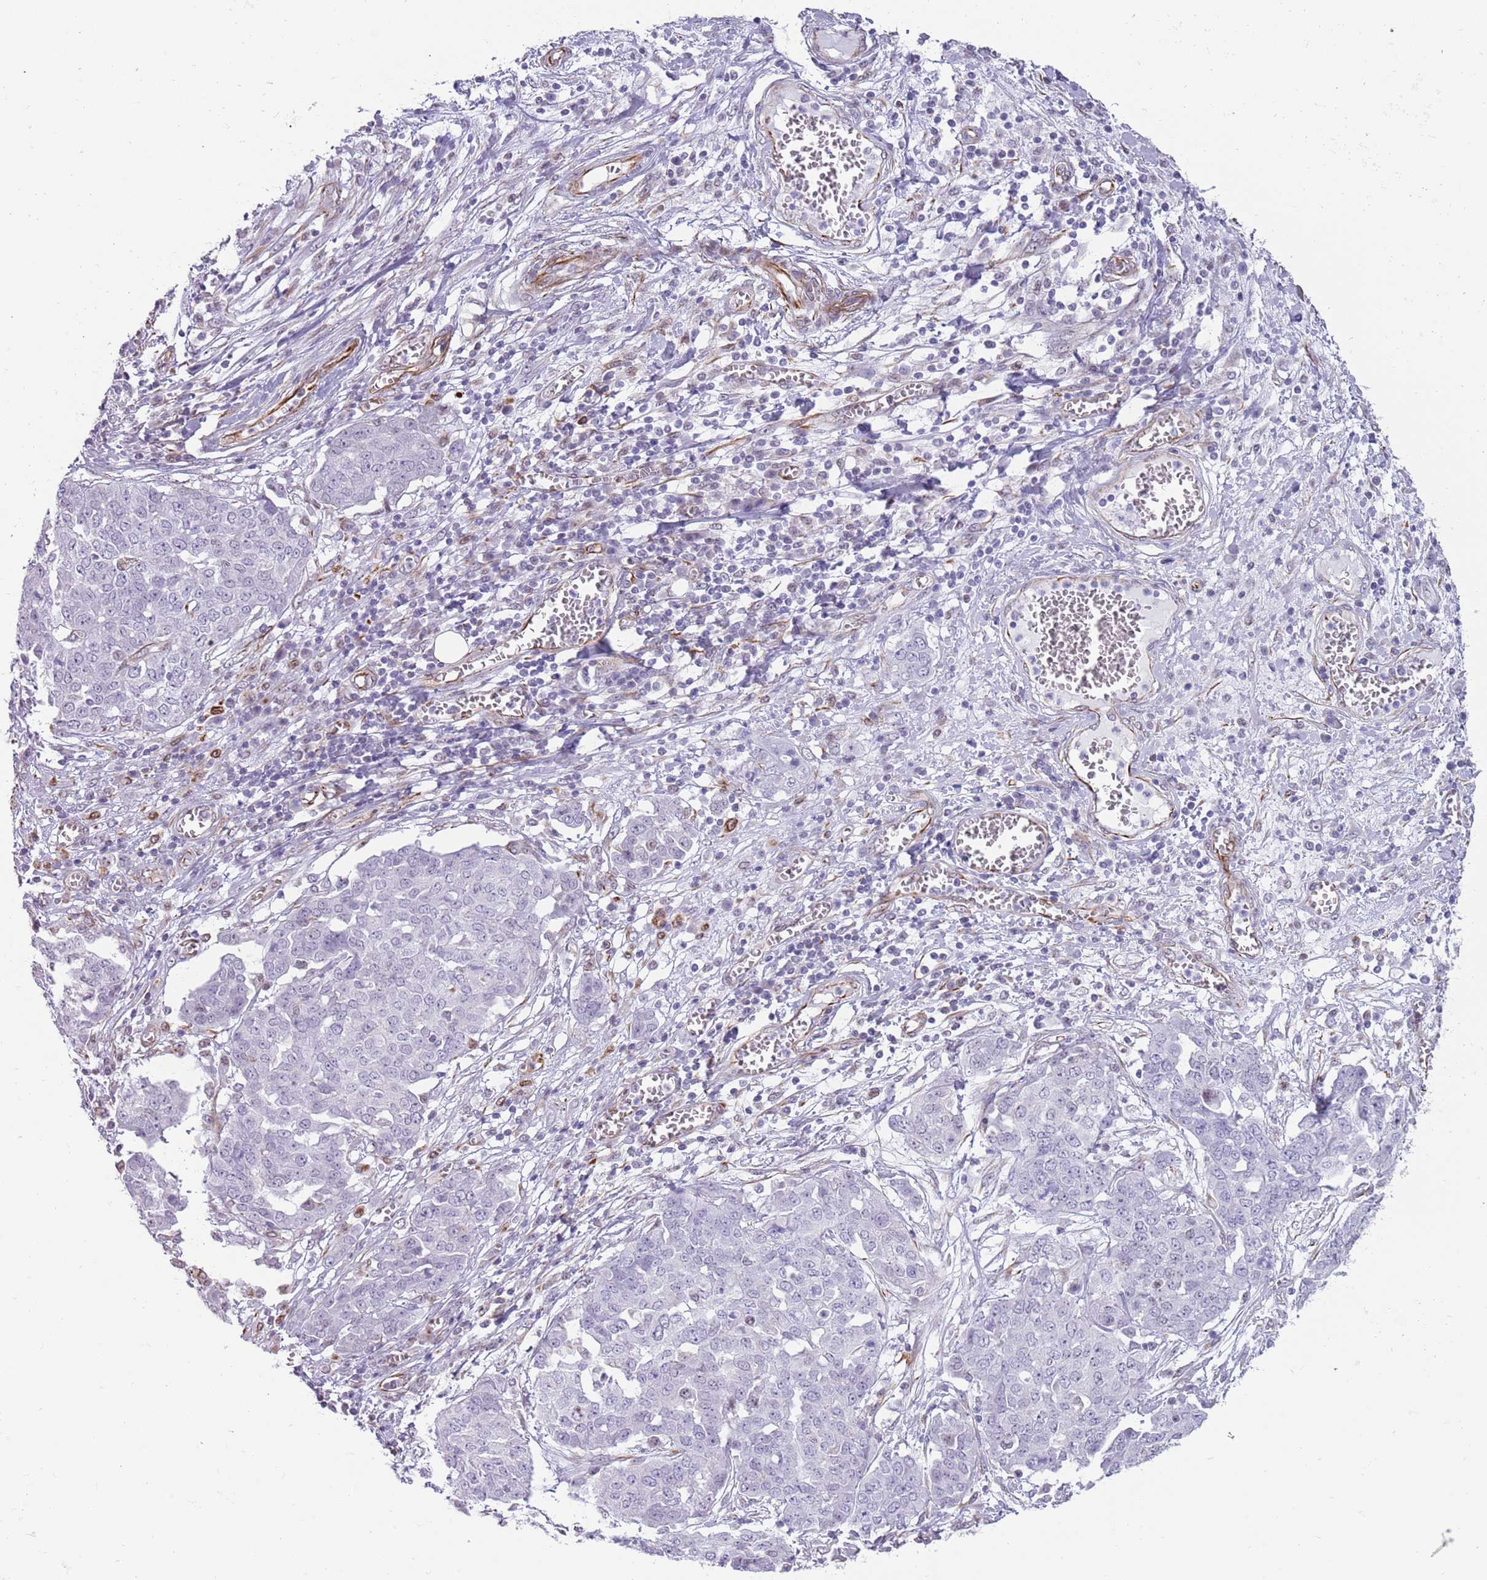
{"staining": {"intensity": "negative", "quantity": "none", "location": "none"}, "tissue": "ovarian cancer", "cell_type": "Tumor cells", "image_type": "cancer", "snomed": [{"axis": "morphology", "description": "Cystadenocarcinoma, serous, NOS"}, {"axis": "topography", "description": "Soft tissue"}, {"axis": "topography", "description": "Ovary"}], "caption": "Immunohistochemistry (IHC) micrograph of ovarian cancer stained for a protein (brown), which reveals no staining in tumor cells. Nuclei are stained in blue.", "gene": "NBPF3", "patient": {"sex": "female", "age": 57}}